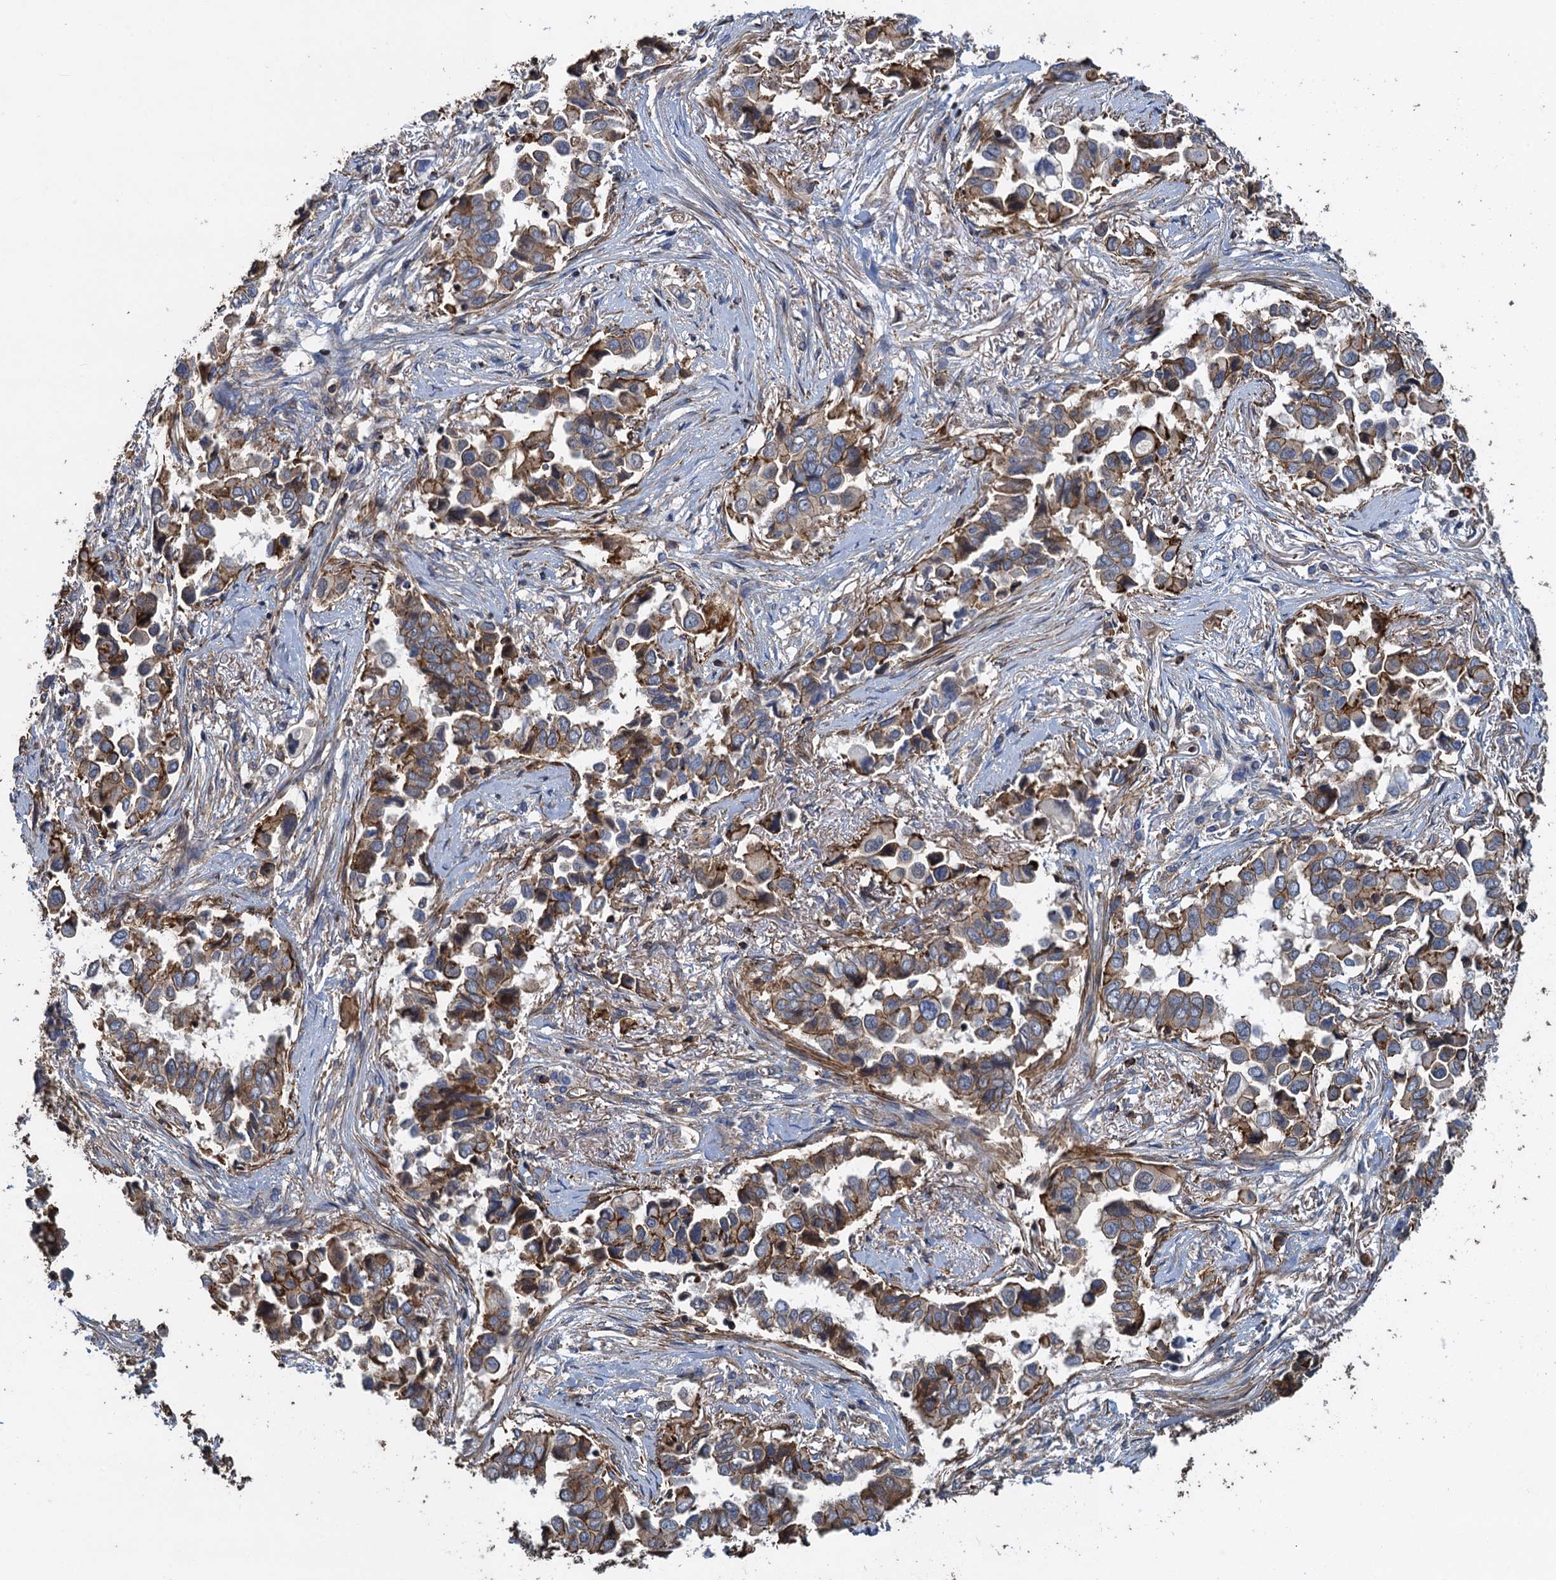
{"staining": {"intensity": "moderate", "quantity": ">75%", "location": "cytoplasmic/membranous"}, "tissue": "lung cancer", "cell_type": "Tumor cells", "image_type": "cancer", "snomed": [{"axis": "morphology", "description": "Adenocarcinoma, NOS"}, {"axis": "topography", "description": "Lung"}], "caption": "There is medium levels of moderate cytoplasmic/membranous staining in tumor cells of lung adenocarcinoma, as demonstrated by immunohistochemical staining (brown color).", "gene": "PROSER2", "patient": {"sex": "female", "age": 76}}